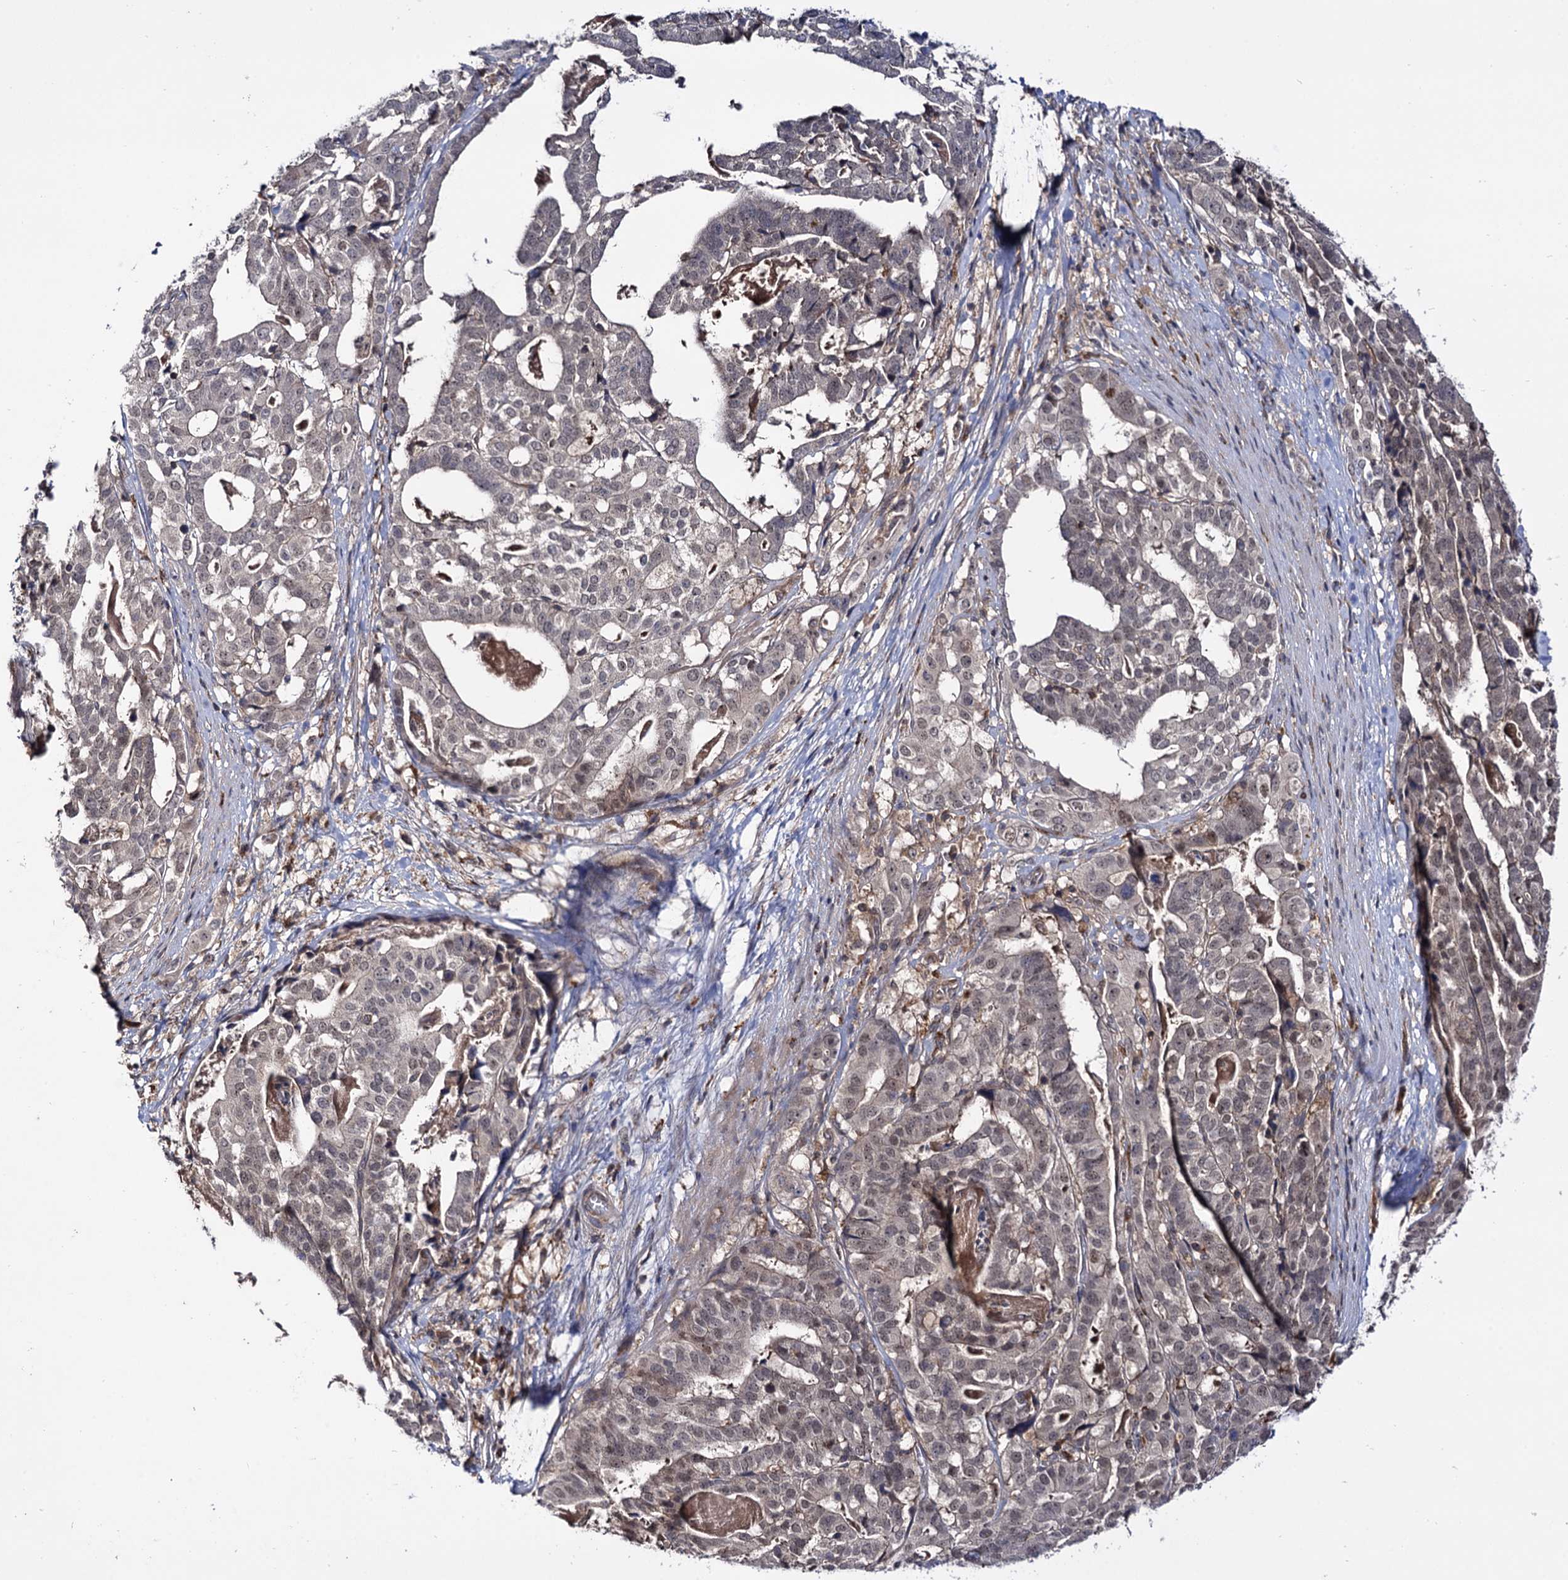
{"staining": {"intensity": "weak", "quantity": ">75%", "location": "nuclear"}, "tissue": "stomach cancer", "cell_type": "Tumor cells", "image_type": "cancer", "snomed": [{"axis": "morphology", "description": "Adenocarcinoma, NOS"}, {"axis": "topography", "description": "Stomach"}], "caption": "A micrograph showing weak nuclear positivity in about >75% of tumor cells in stomach cancer, as visualized by brown immunohistochemical staining.", "gene": "MICAL2", "patient": {"sex": "male", "age": 48}}